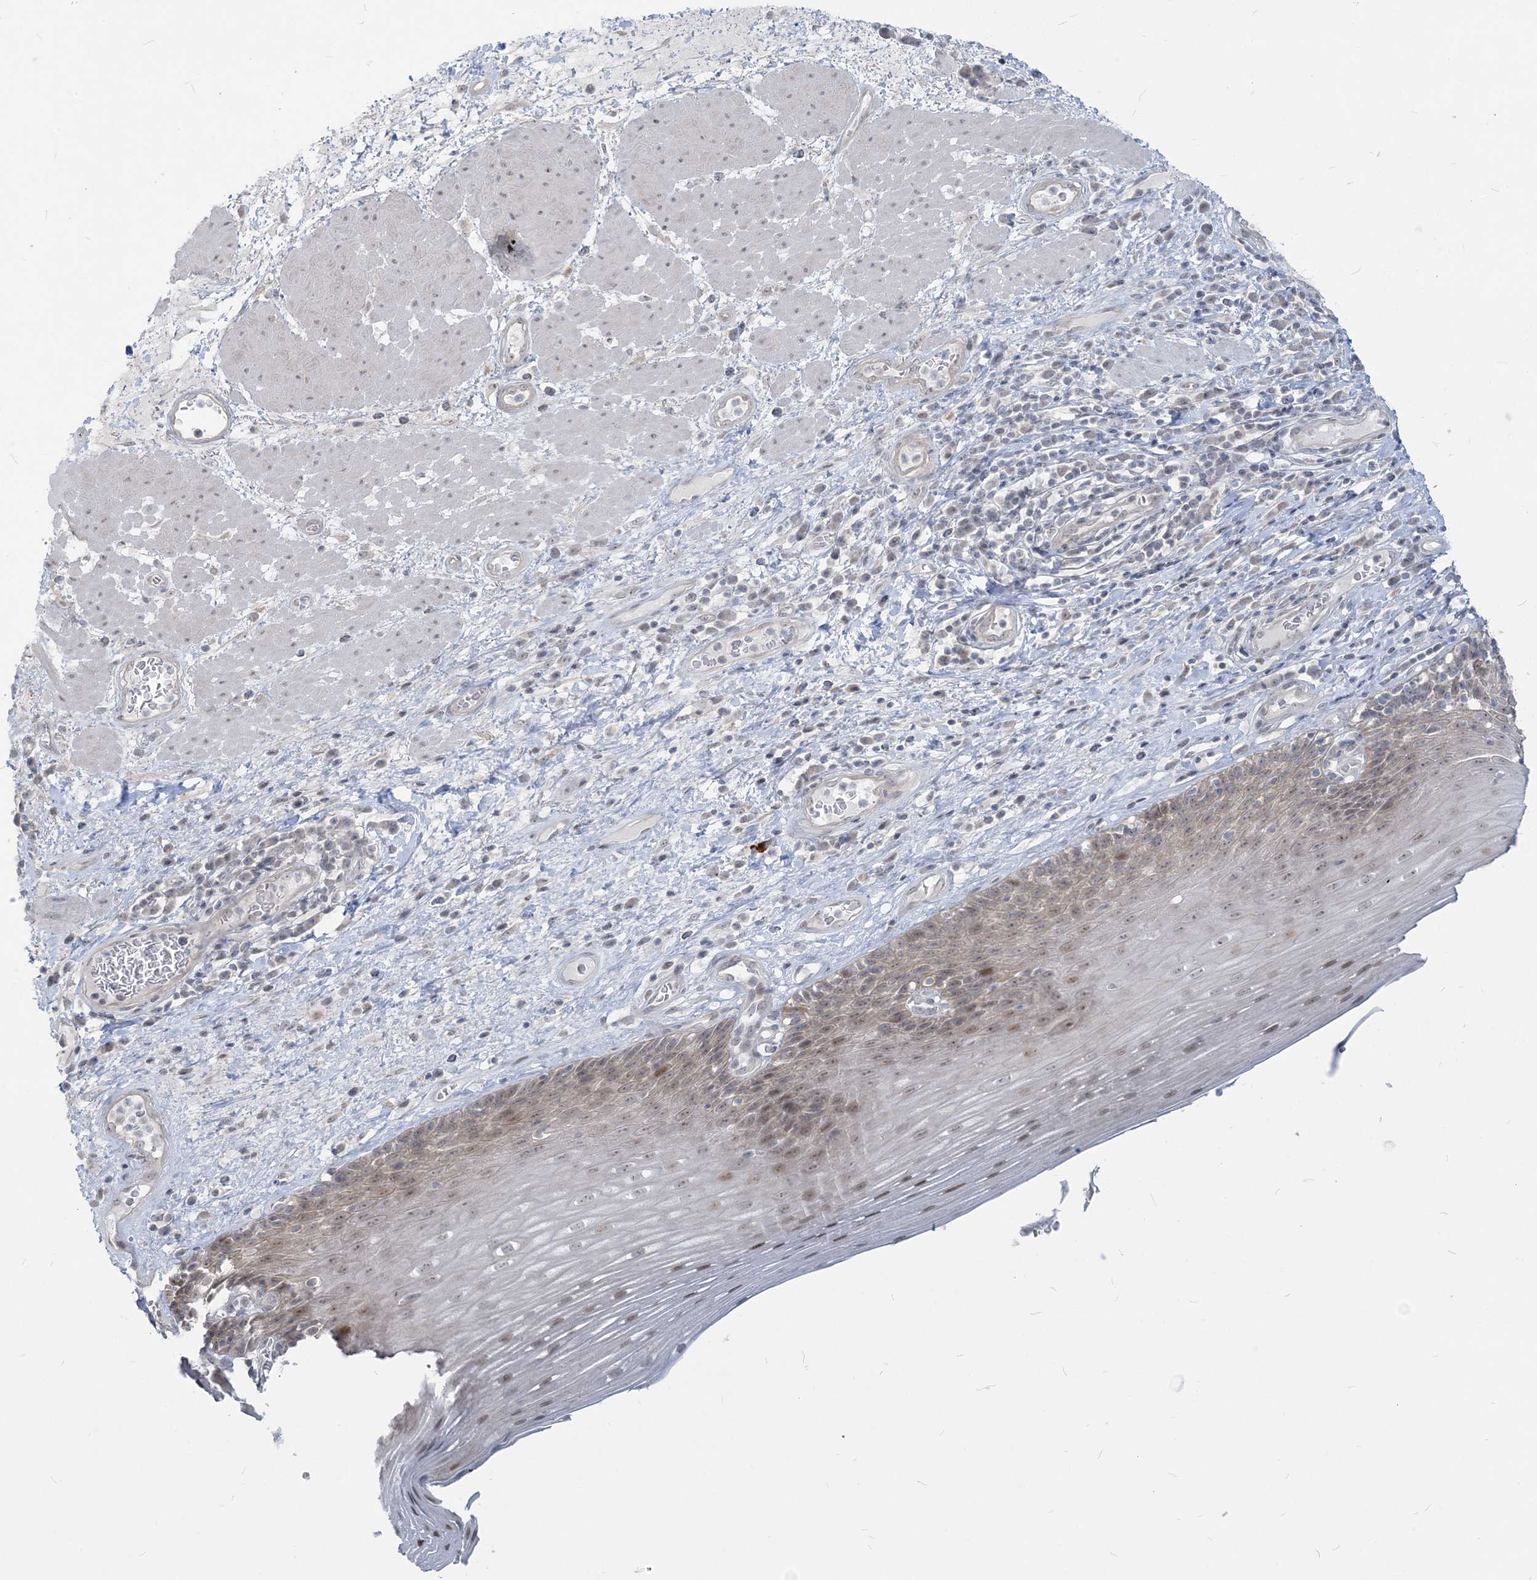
{"staining": {"intensity": "moderate", "quantity": "<25%", "location": "nuclear"}, "tissue": "esophagus", "cell_type": "Squamous epithelial cells", "image_type": "normal", "snomed": [{"axis": "morphology", "description": "Normal tissue, NOS"}, {"axis": "topography", "description": "Esophagus"}], "caption": "Esophagus was stained to show a protein in brown. There is low levels of moderate nuclear positivity in approximately <25% of squamous epithelial cells. (Brightfield microscopy of DAB IHC at high magnification).", "gene": "SDAD1", "patient": {"sex": "male", "age": 62}}